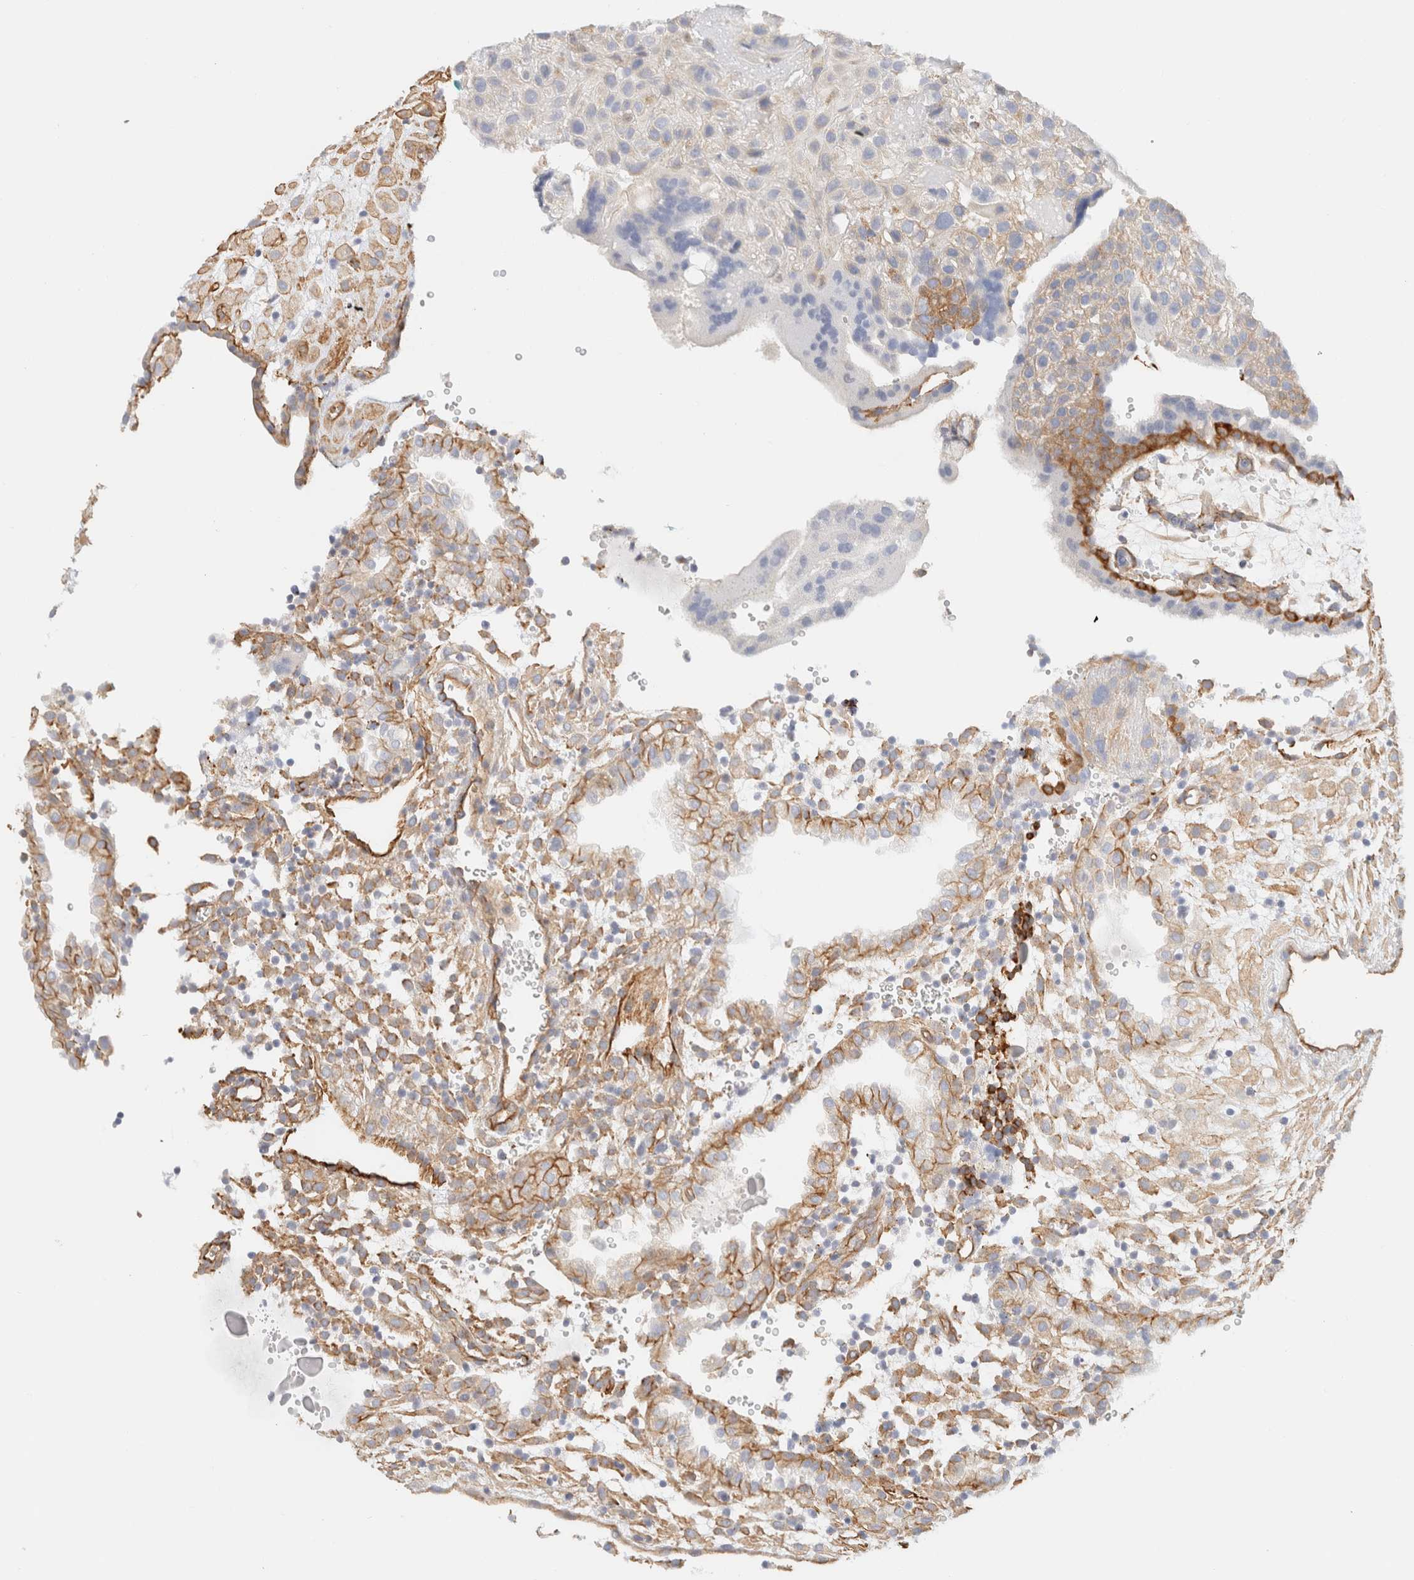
{"staining": {"intensity": "moderate", "quantity": "<25%", "location": "cytoplasmic/membranous"}, "tissue": "placenta", "cell_type": "Trophoblastic cells", "image_type": "normal", "snomed": [{"axis": "morphology", "description": "Normal tissue, NOS"}, {"axis": "topography", "description": "Placenta"}], "caption": "Unremarkable placenta displays moderate cytoplasmic/membranous staining in about <25% of trophoblastic cells.", "gene": "CYB5R4", "patient": {"sex": "female", "age": 18}}